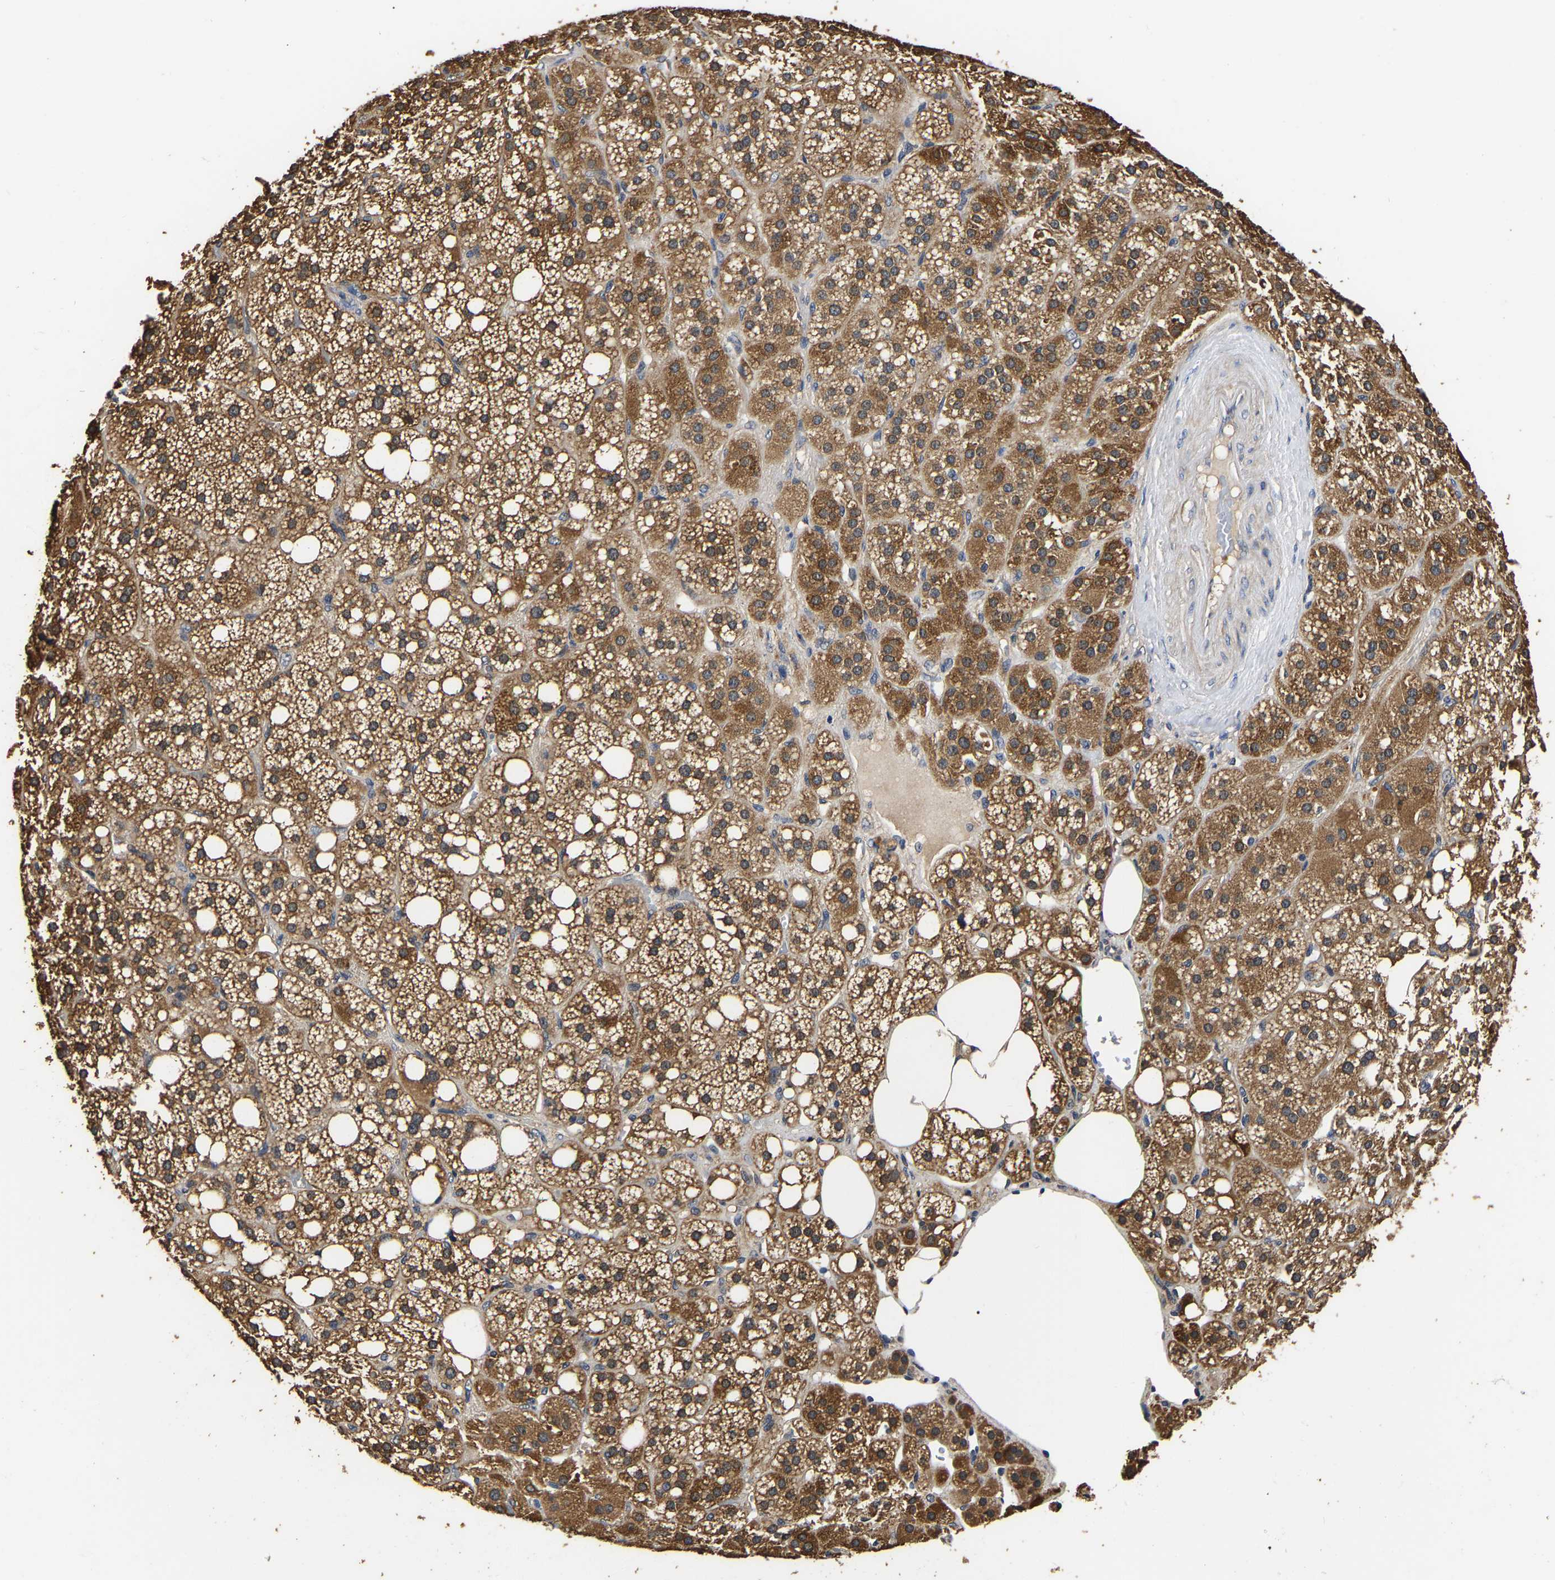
{"staining": {"intensity": "strong", "quantity": ">75%", "location": "cytoplasmic/membranous"}, "tissue": "adrenal gland", "cell_type": "Glandular cells", "image_type": "normal", "snomed": [{"axis": "morphology", "description": "Normal tissue, NOS"}, {"axis": "topography", "description": "Adrenal gland"}], "caption": "Protein staining of unremarkable adrenal gland reveals strong cytoplasmic/membranous positivity in about >75% of glandular cells.", "gene": "STK32C", "patient": {"sex": "female", "age": 59}}